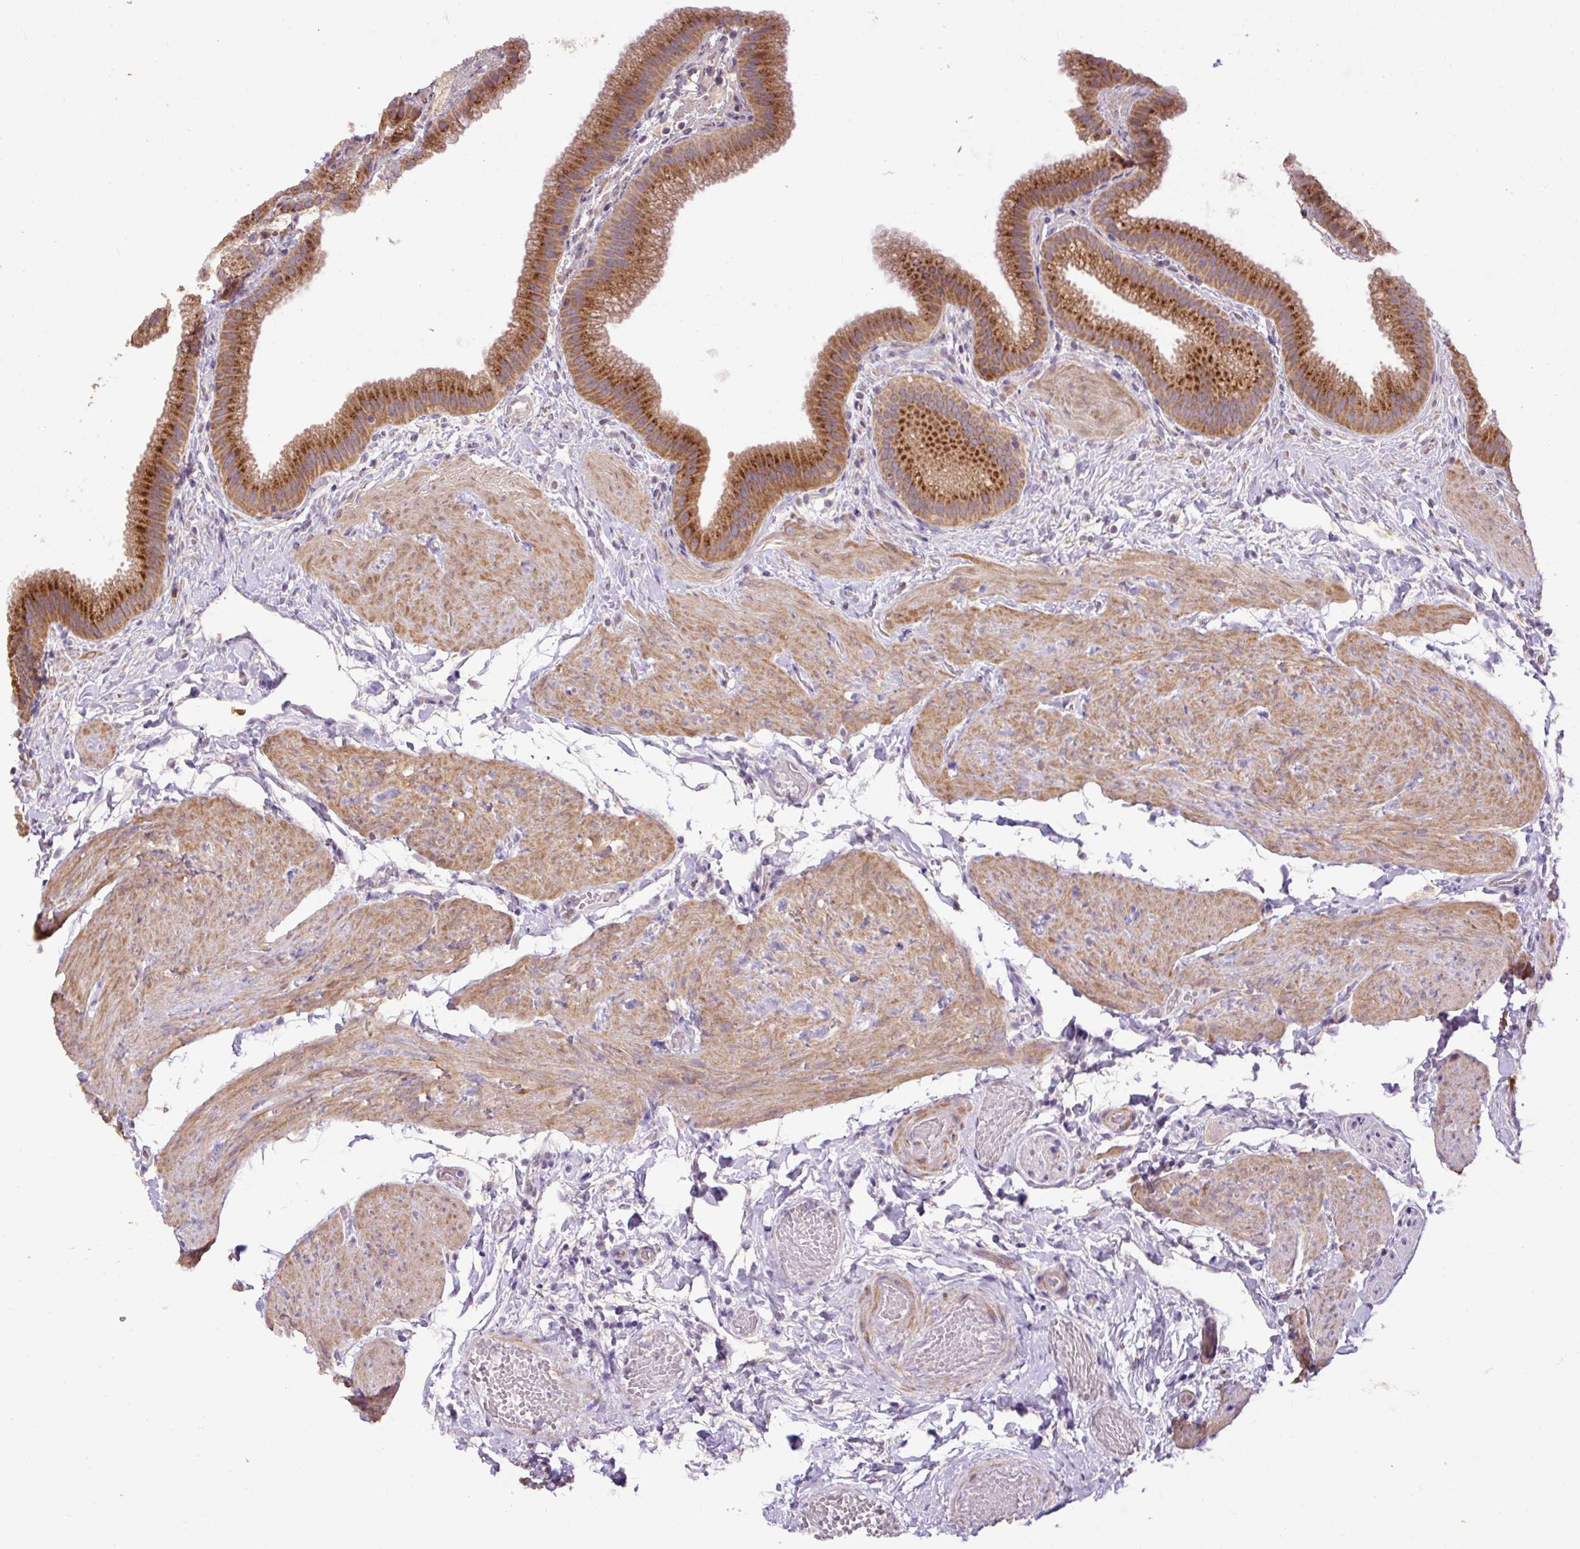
{"staining": {"intensity": "strong", "quantity": ">75%", "location": "cytoplasmic/membranous"}, "tissue": "gallbladder", "cell_type": "Glandular cells", "image_type": "normal", "snomed": [{"axis": "morphology", "description": "Normal tissue, NOS"}, {"axis": "topography", "description": "Gallbladder"}], "caption": "Immunohistochemical staining of normal human gallbladder demonstrates high levels of strong cytoplasmic/membranous expression in approximately >75% of glandular cells.", "gene": "ABR", "patient": {"sex": "female", "age": 63}}